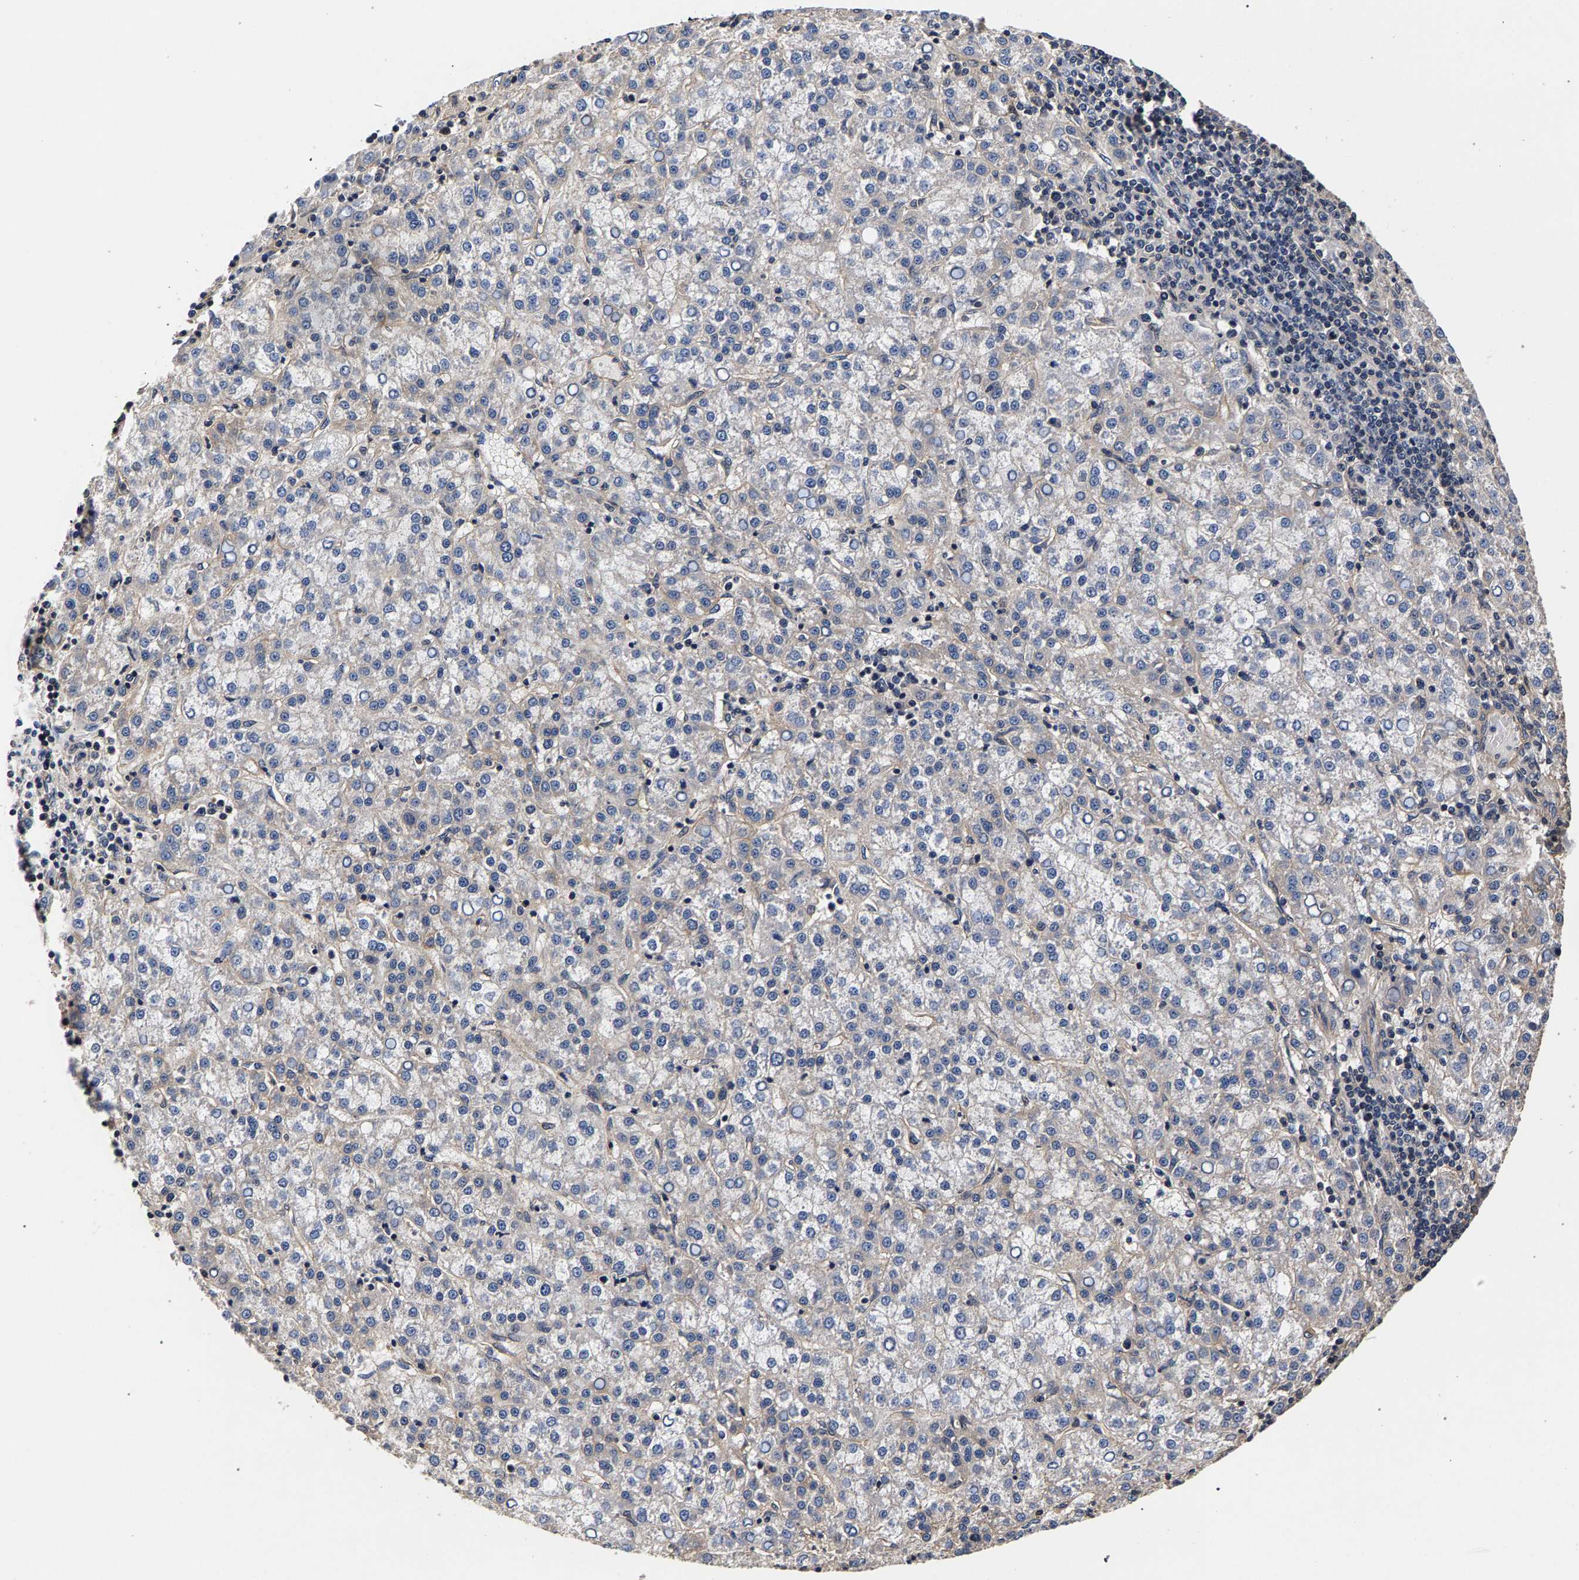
{"staining": {"intensity": "negative", "quantity": "none", "location": "none"}, "tissue": "liver cancer", "cell_type": "Tumor cells", "image_type": "cancer", "snomed": [{"axis": "morphology", "description": "Carcinoma, Hepatocellular, NOS"}, {"axis": "topography", "description": "Liver"}], "caption": "Liver hepatocellular carcinoma was stained to show a protein in brown. There is no significant expression in tumor cells.", "gene": "MARCHF7", "patient": {"sex": "female", "age": 58}}